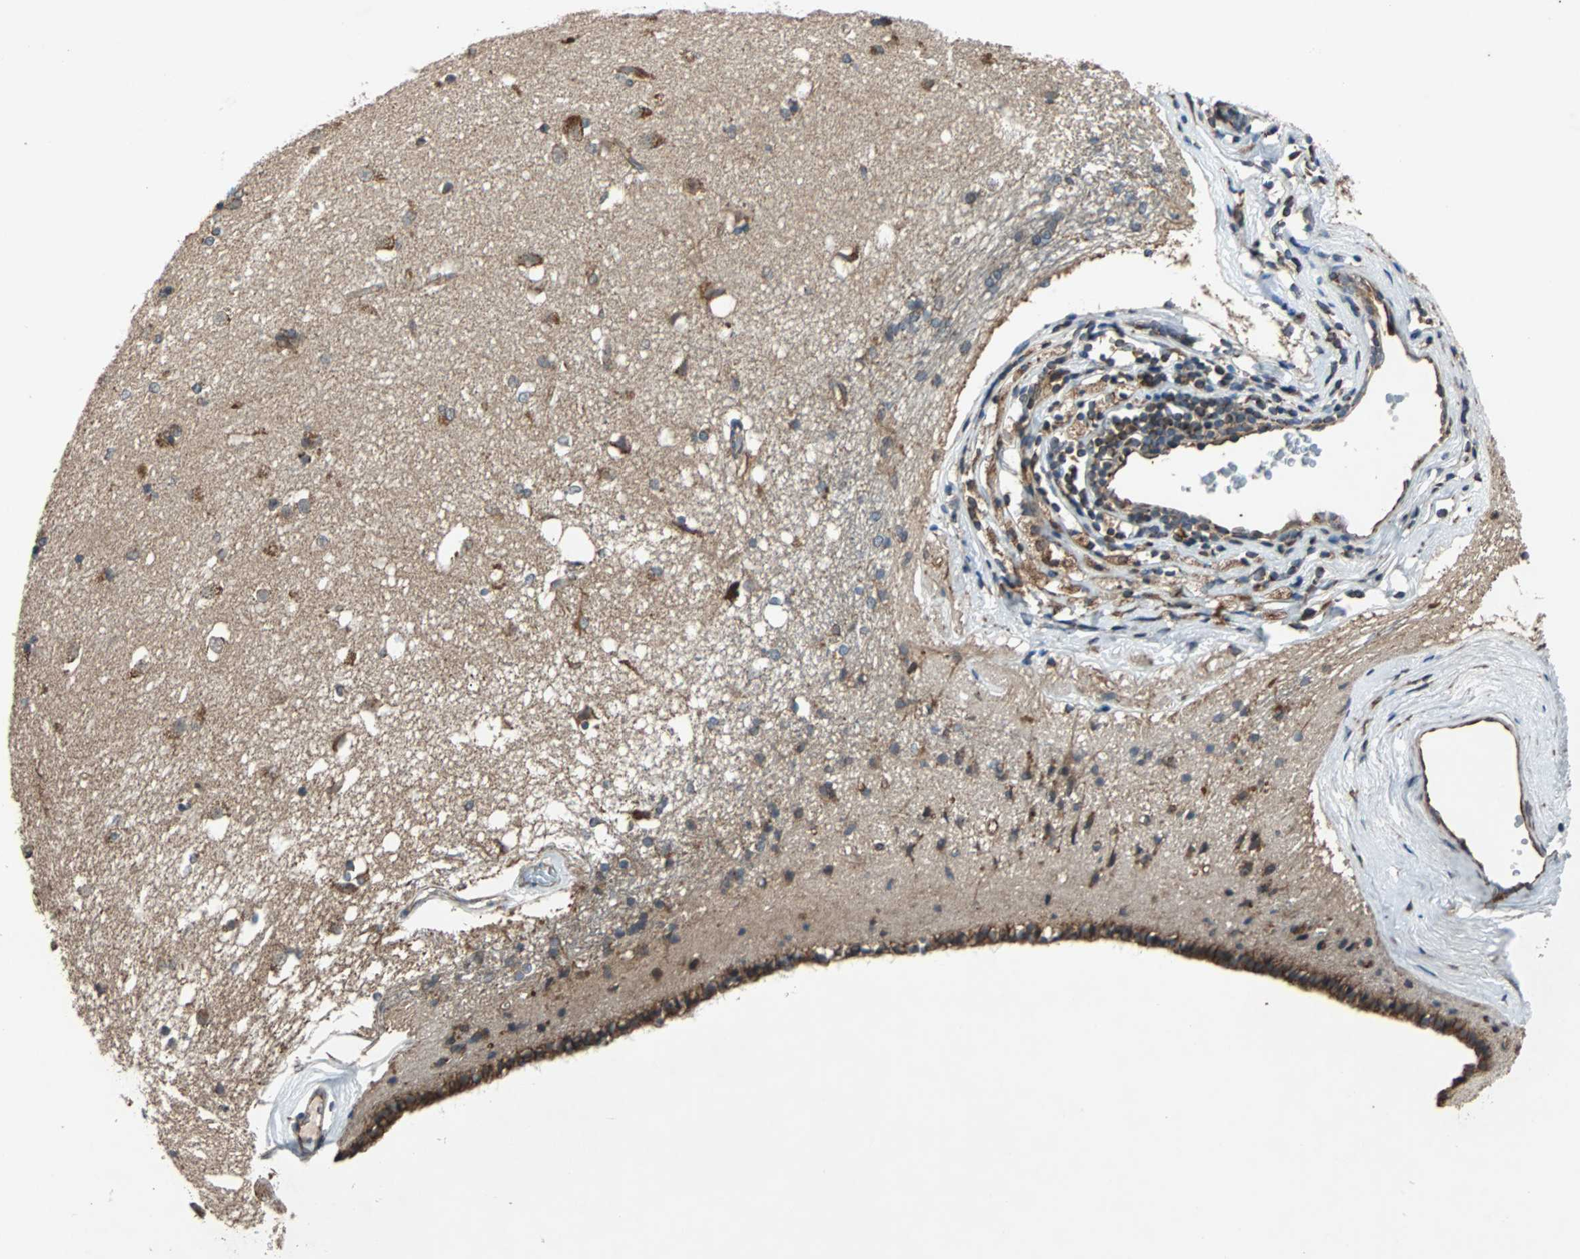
{"staining": {"intensity": "moderate", "quantity": "25%-75%", "location": "cytoplasmic/membranous"}, "tissue": "caudate", "cell_type": "Glial cells", "image_type": "normal", "snomed": [{"axis": "morphology", "description": "Normal tissue, NOS"}, {"axis": "topography", "description": "Lateral ventricle wall"}], "caption": "The photomicrograph exhibits a brown stain indicating the presence of a protein in the cytoplasmic/membranous of glial cells in caudate.", "gene": "ACTR3", "patient": {"sex": "female", "age": 19}}